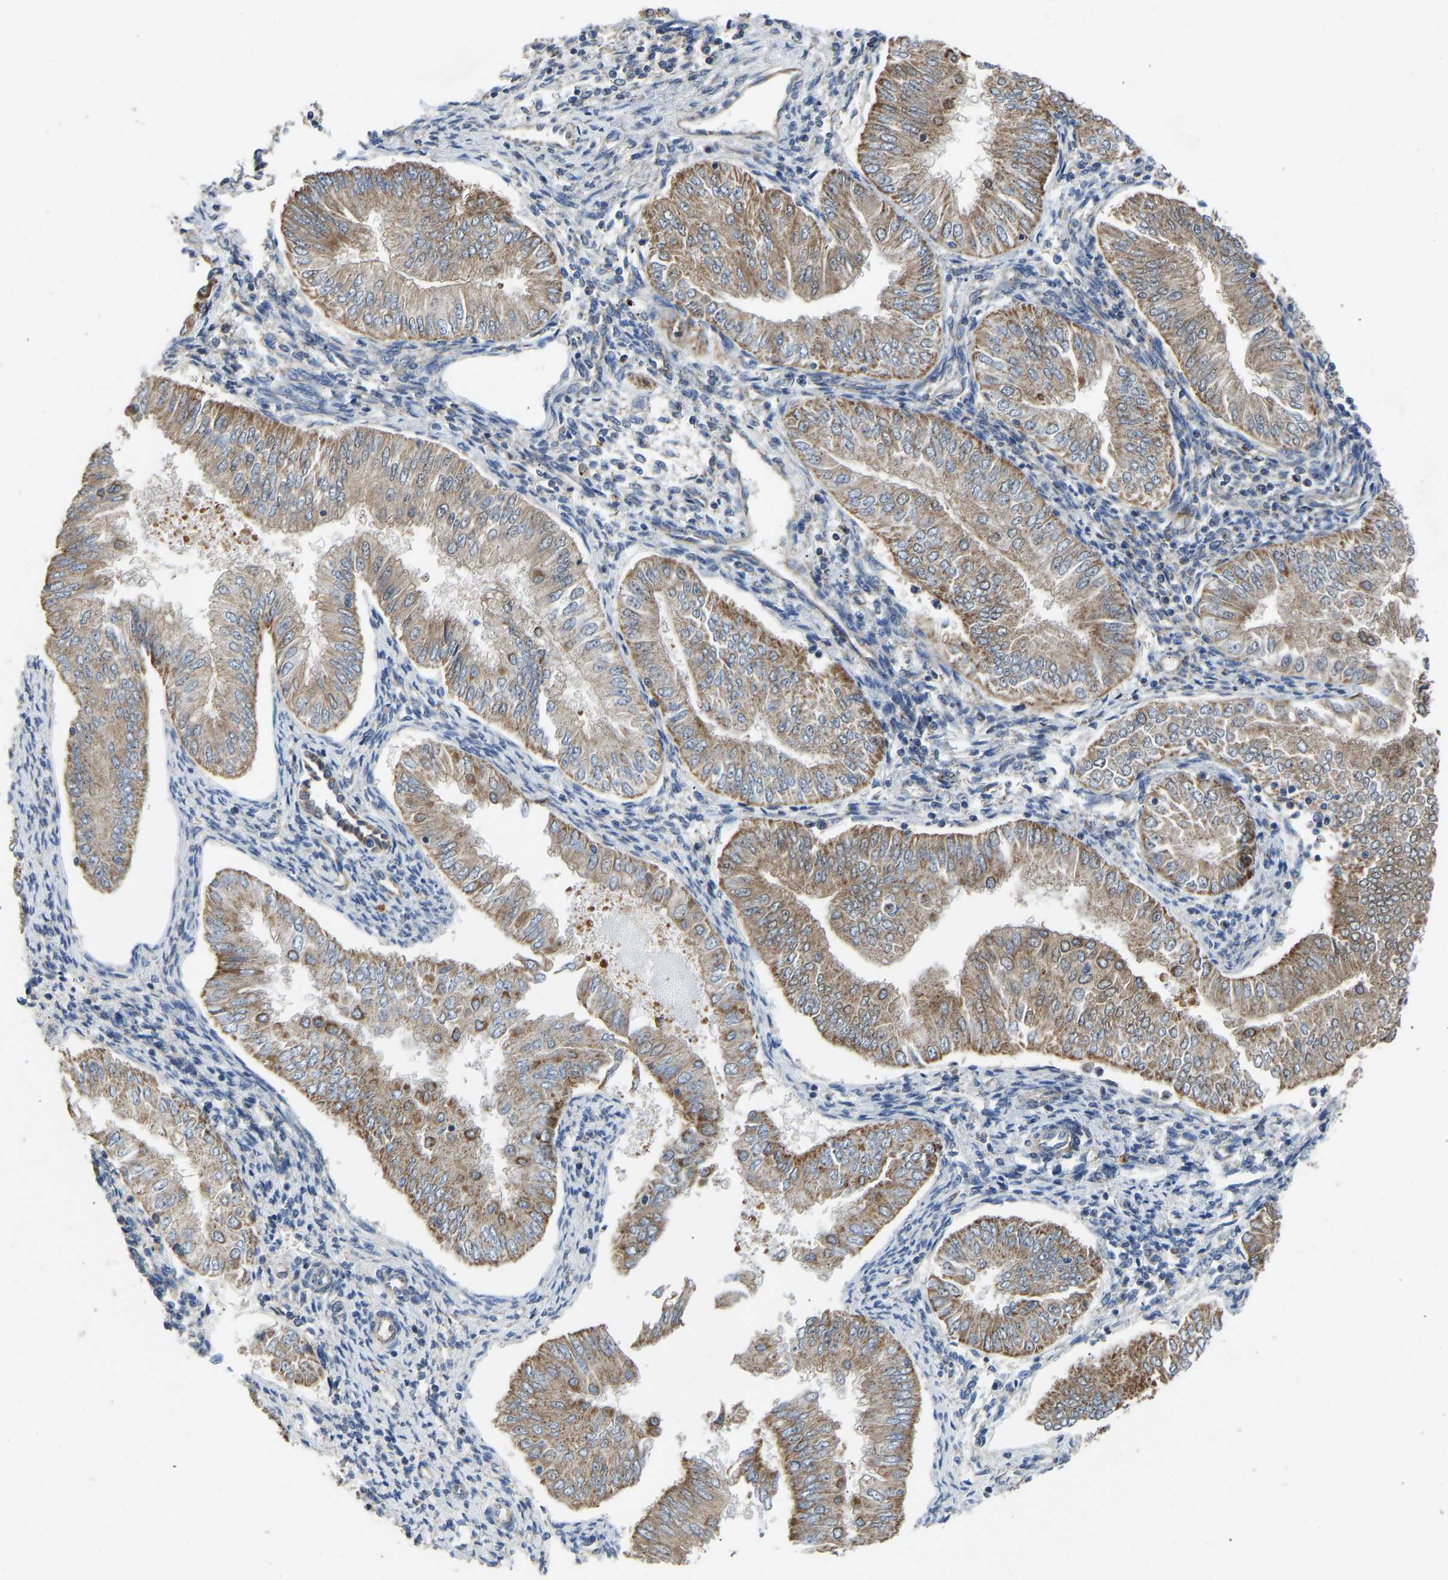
{"staining": {"intensity": "moderate", "quantity": ">75%", "location": "cytoplasmic/membranous"}, "tissue": "endometrial cancer", "cell_type": "Tumor cells", "image_type": "cancer", "snomed": [{"axis": "morphology", "description": "Adenocarcinoma, NOS"}, {"axis": "topography", "description": "Endometrium"}], "caption": "This image shows immunohistochemistry (IHC) staining of endometrial adenocarcinoma, with medium moderate cytoplasmic/membranous staining in about >75% of tumor cells.", "gene": "TMEM150A", "patient": {"sex": "female", "age": 53}}